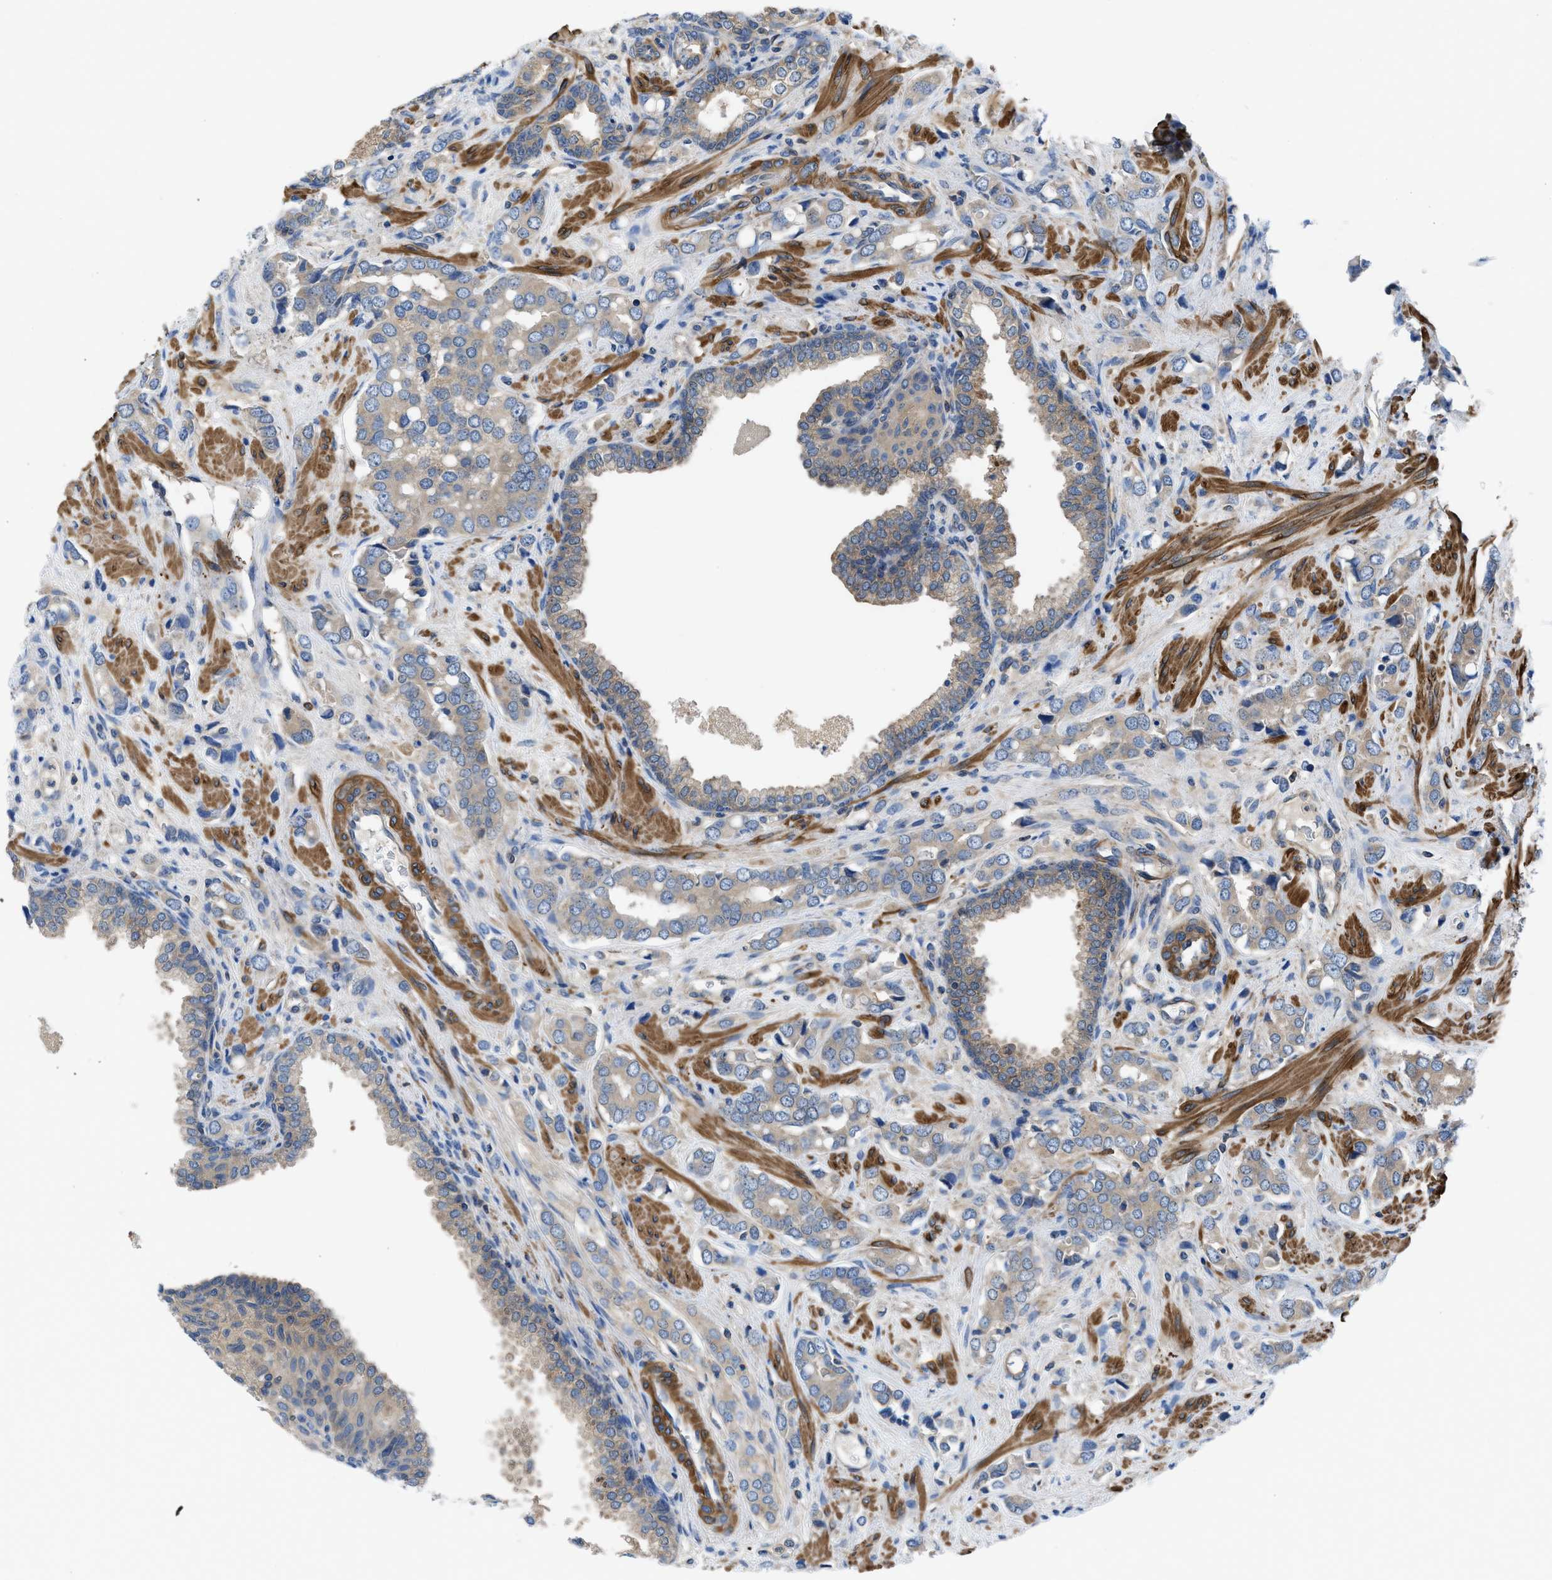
{"staining": {"intensity": "weak", "quantity": ">75%", "location": "cytoplasmic/membranous"}, "tissue": "prostate cancer", "cell_type": "Tumor cells", "image_type": "cancer", "snomed": [{"axis": "morphology", "description": "Adenocarcinoma, High grade"}, {"axis": "topography", "description": "Prostate"}], "caption": "Weak cytoplasmic/membranous expression for a protein is appreciated in about >75% of tumor cells of prostate cancer (high-grade adenocarcinoma) using immunohistochemistry (IHC).", "gene": "CHKB", "patient": {"sex": "male", "age": 52}}